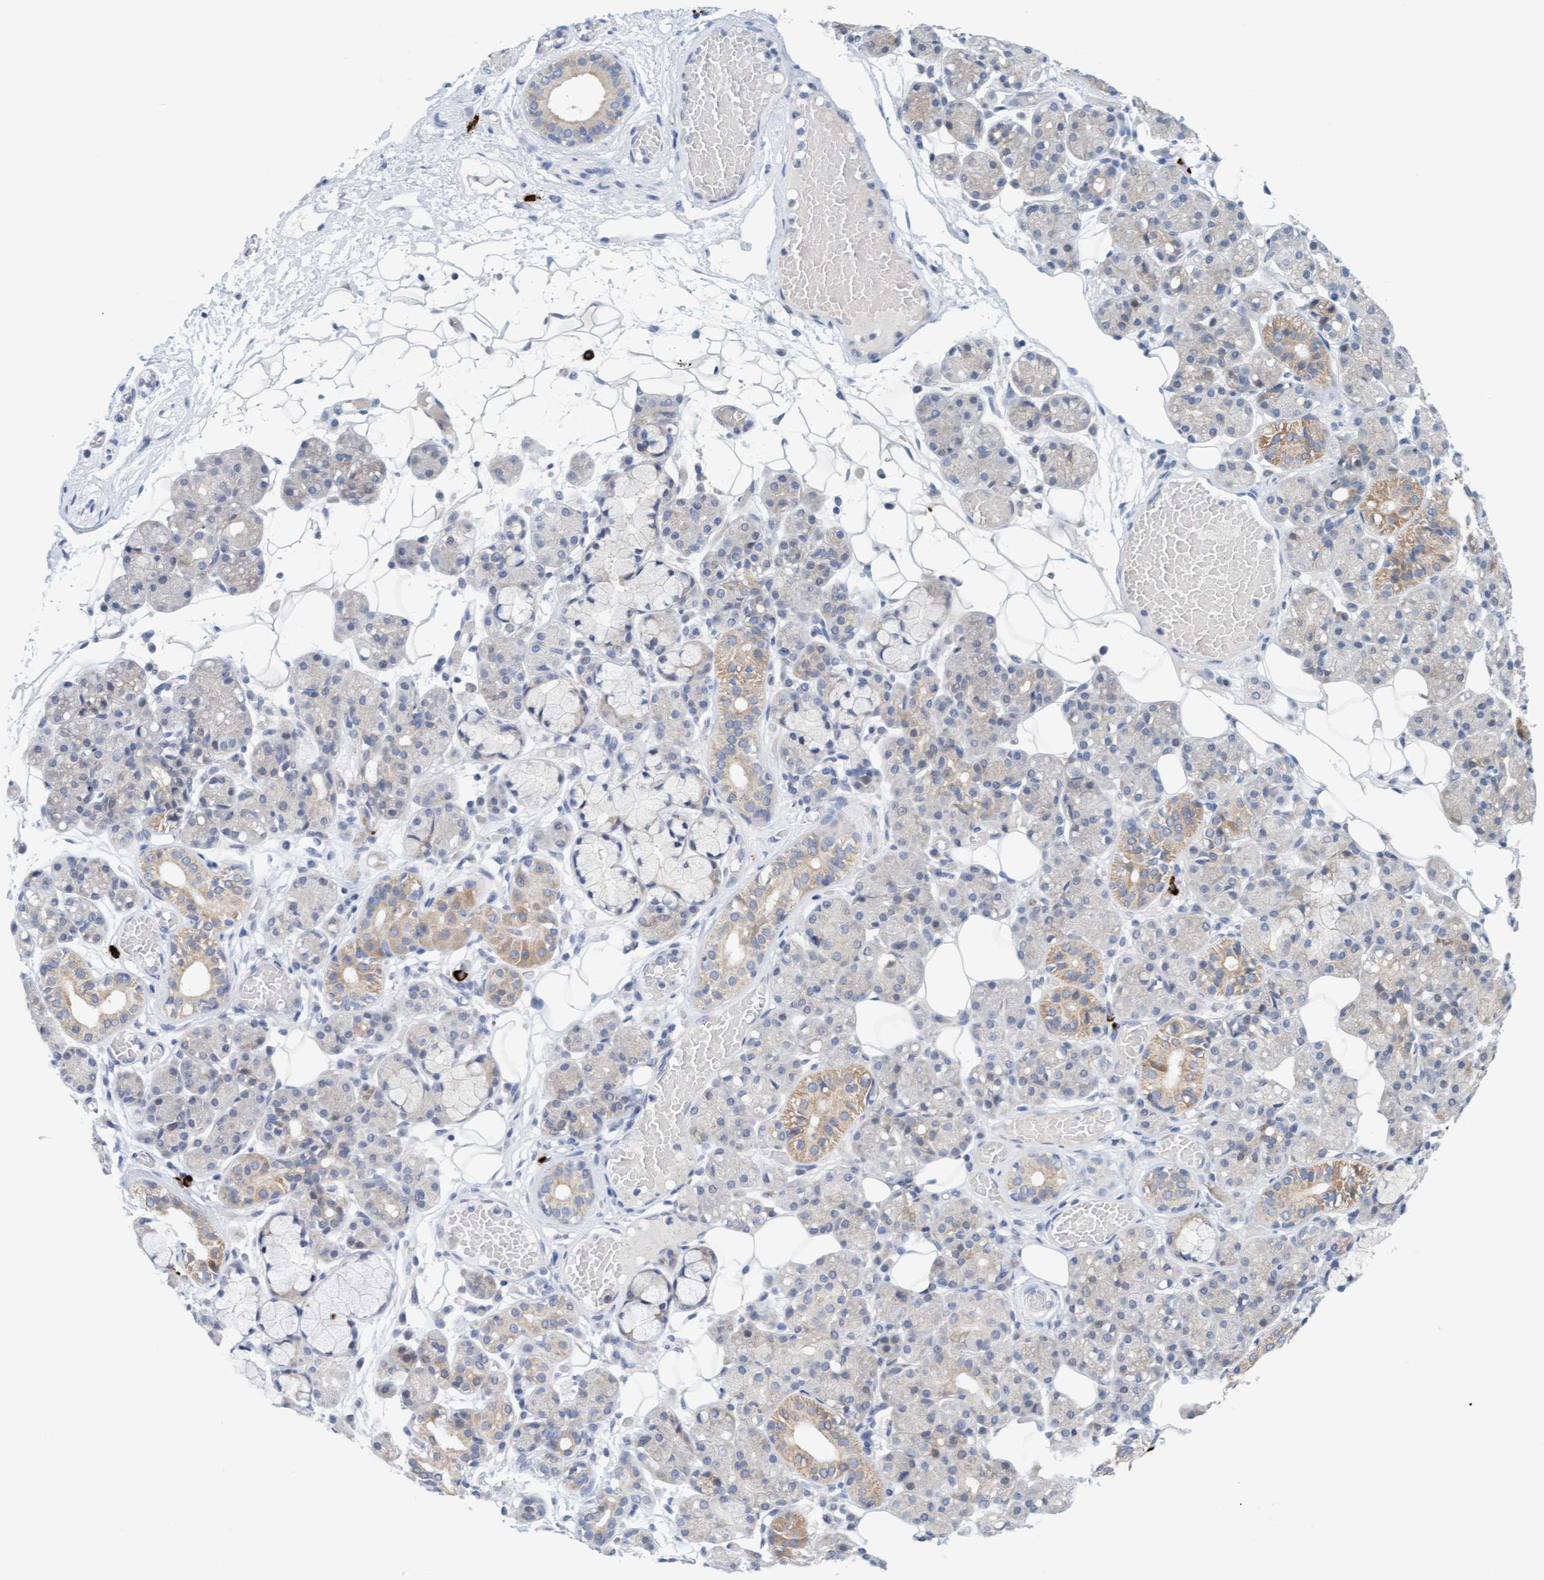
{"staining": {"intensity": "weak", "quantity": "<25%", "location": "cytoplasmic/membranous"}, "tissue": "salivary gland", "cell_type": "Glandular cells", "image_type": "normal", "snomed": [{"axis": "morphology", "description": "Normal tissue, NOS"}, {"axis": "topography", "description": "Salivary gland"}], "caption": "This is a image of immunohistochemistry staining of normal salivary gland, which shows no staining in glandular cells. (Immunohistochemistry, brightfield microscopy, high magnification).", "gene": "CPA3", "patient": {"sex": "male", "age": 63}}